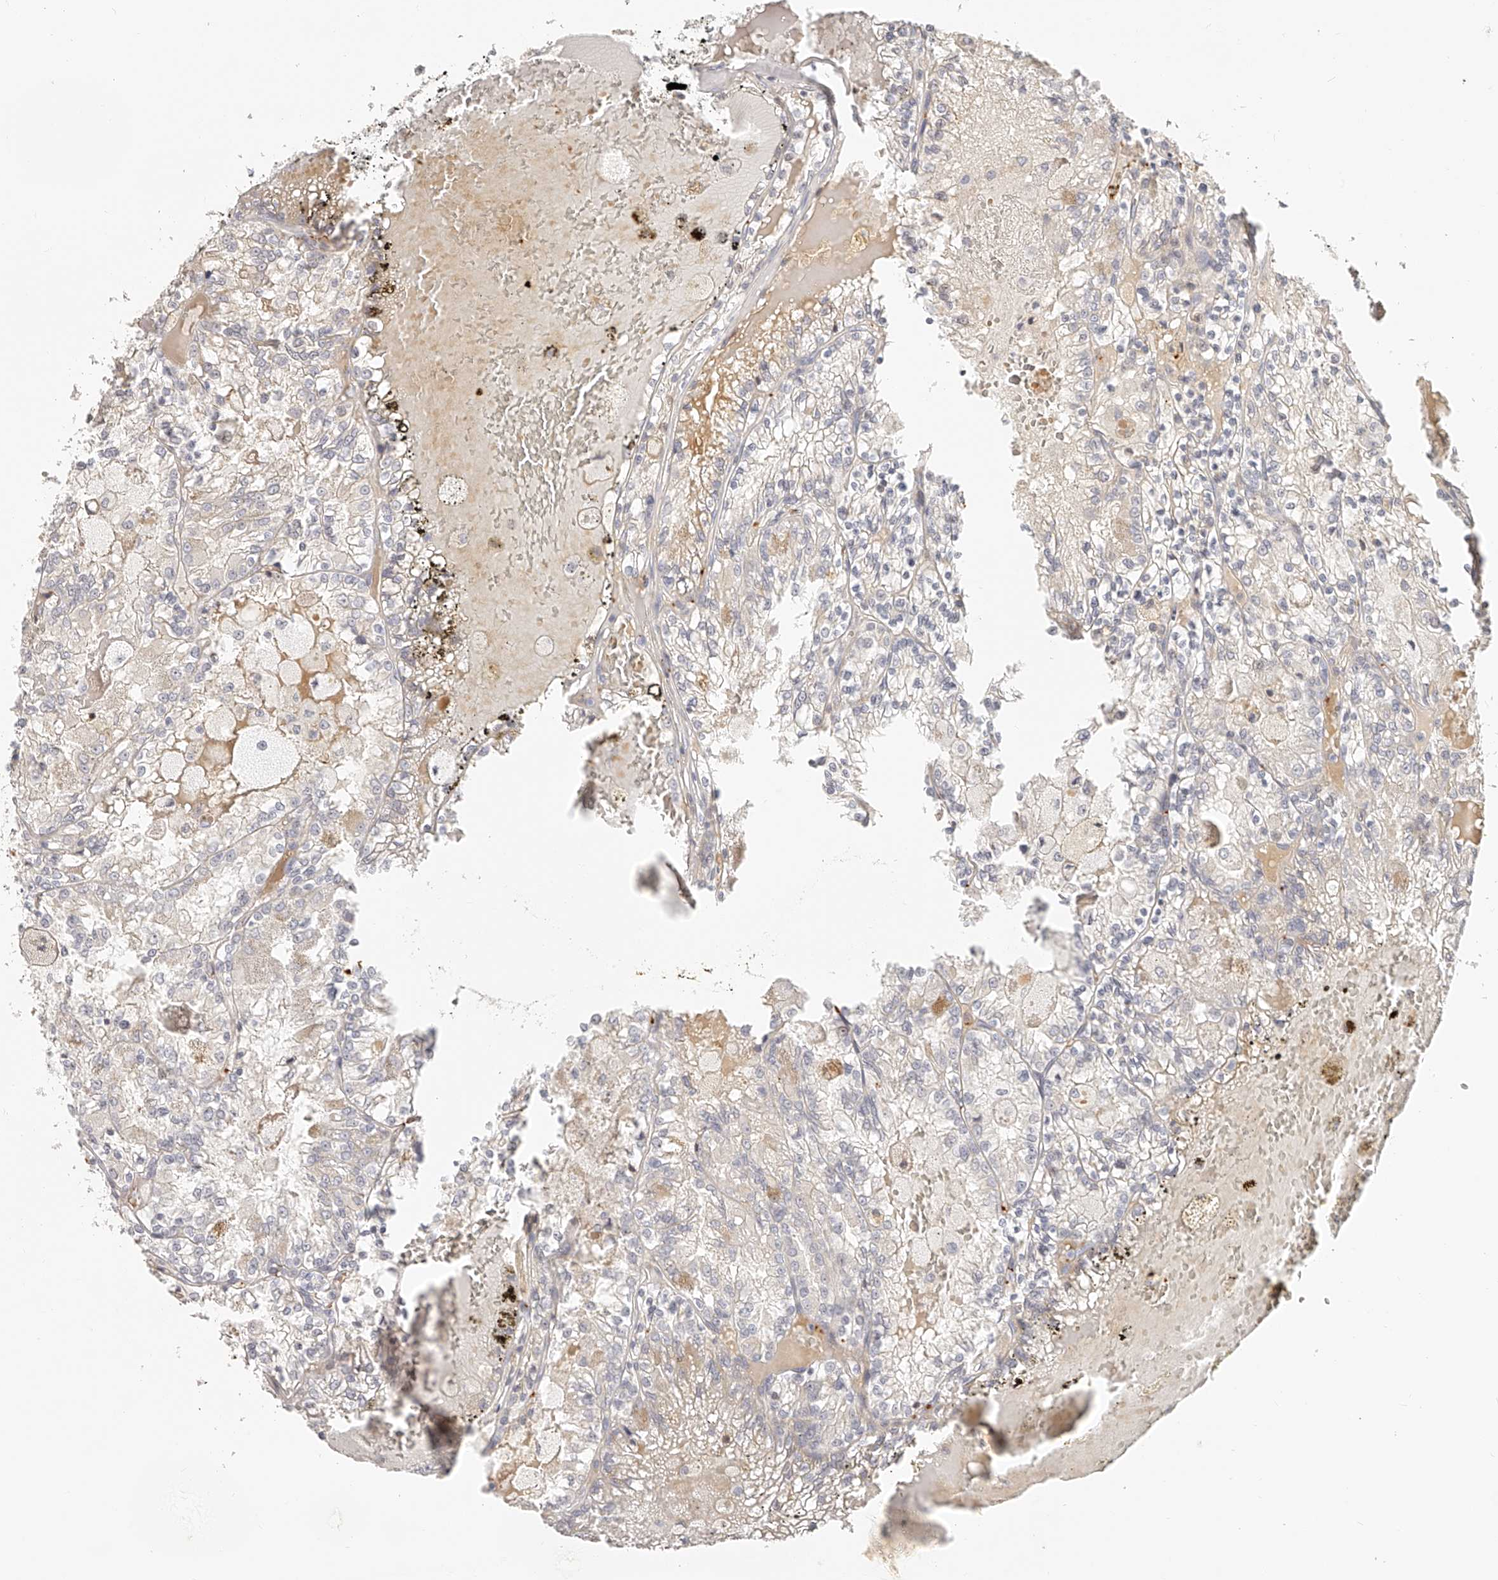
{"staining": {"intensity": "weak", "quantity": "<25%", "location": "cytoplasmic/membranous"}, "tissue": "renal cancer", "cell_type": "Tumor cells", "image_type": "cancer", "snomed": [{"axis": "morphology", "description": "Adenocarcinoma, NOS"}, {"axis": "topography", "description": "Kidney"}], "caption": "DAB (3,3'-diaminobenzidine) immunohistochemical staining of renal cancer (adenocarcinoma) shows no significant positivity in tumor cells. The staining is performed using DAB brown chromogen with nuclei counter-stained in using hematoxylin.", "gene": "ITGB3", "patient": {"sex": "female", "age": 56}}